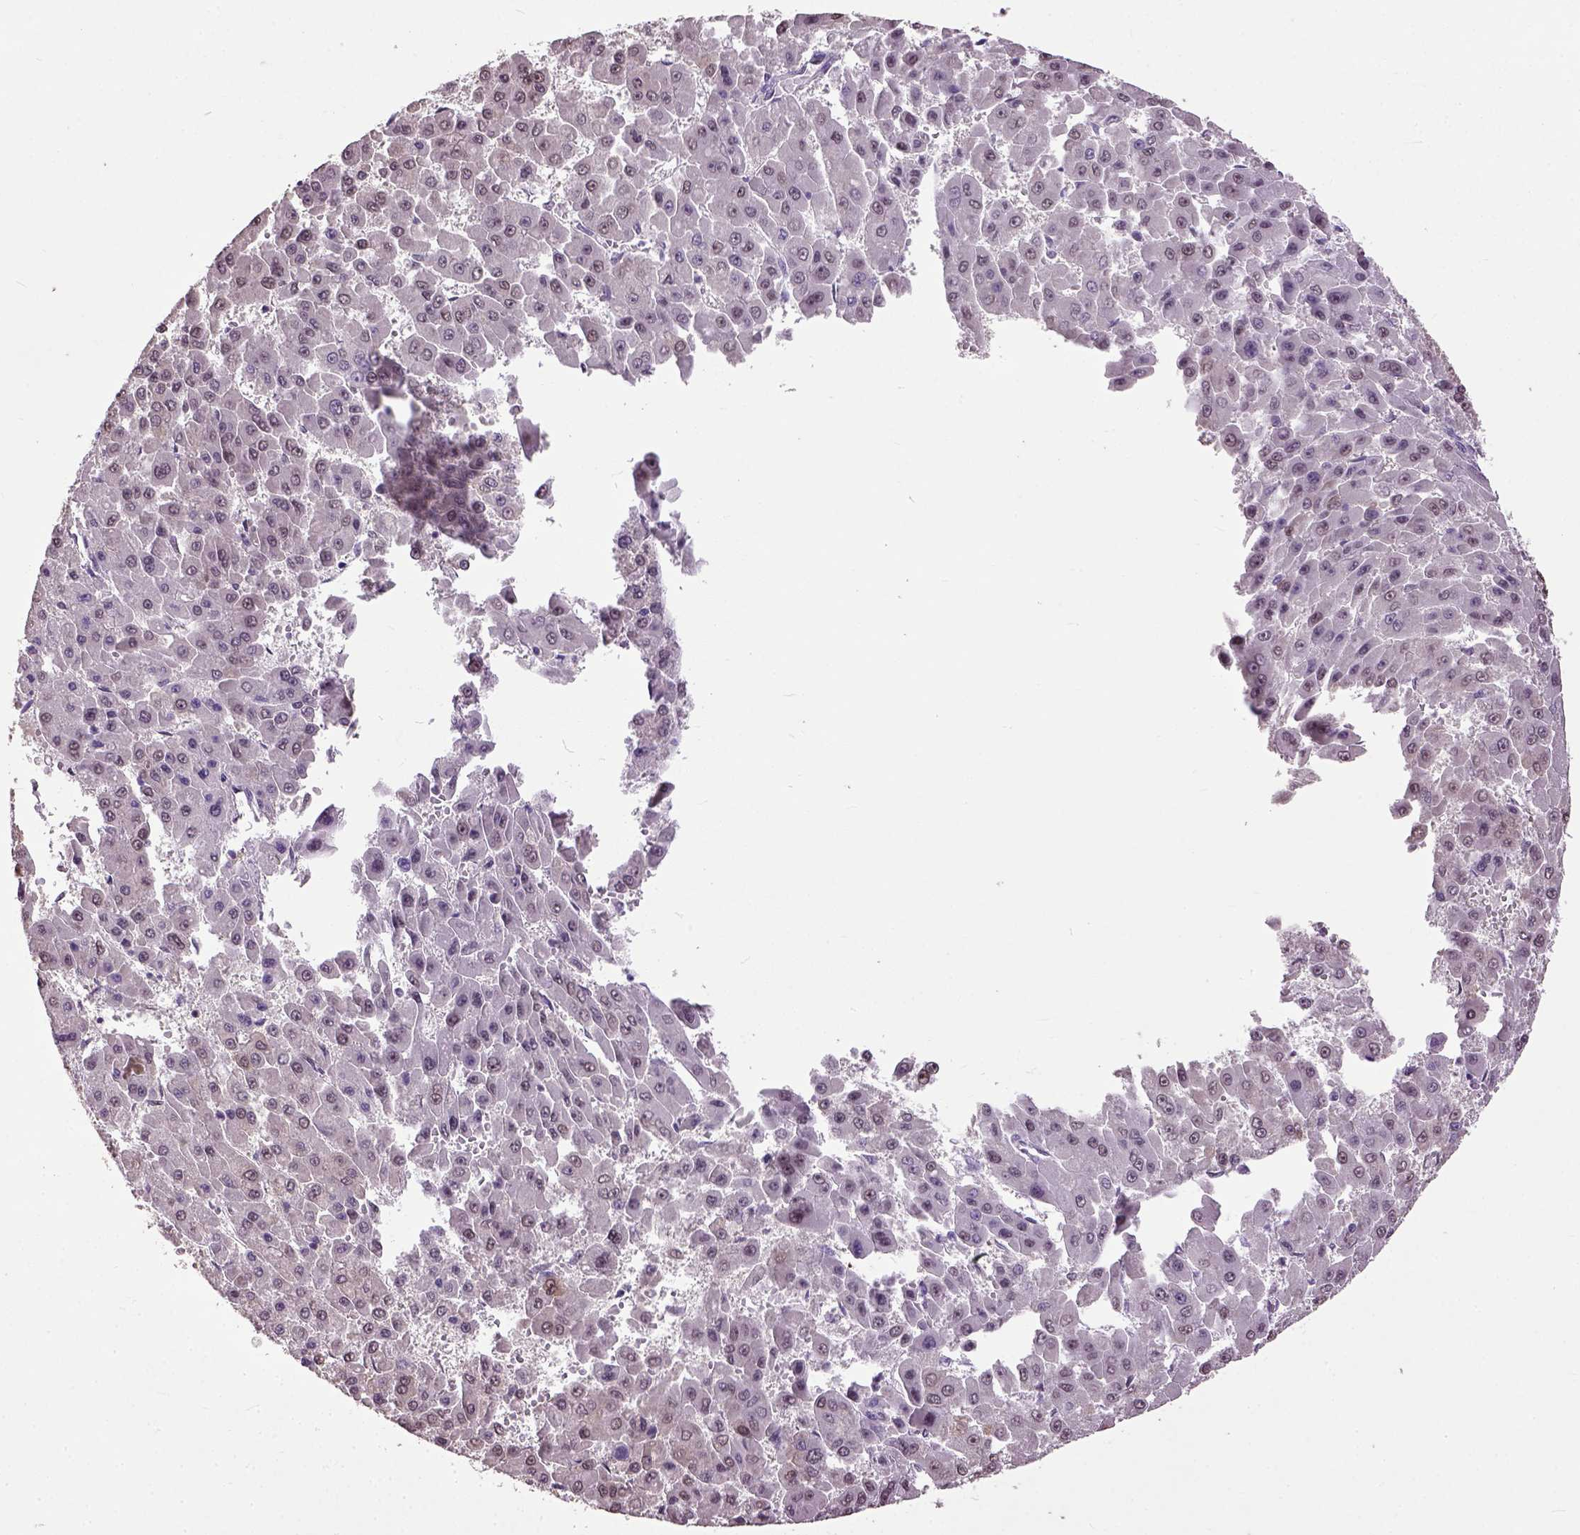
{"staining": {"intensity": "moderate", "quantity": "<25%", "location": "nuclear"}, "tissue": "liver cancer", "cell_type": "Tumor cells", "image_type": "cancer", "snomed": [{"axis": "morphology", "description": "Carcinoma, Hepatocellular, NOS"}, {"axis": "topography", "description": "Liver"}], "caption": "This micrograph shows immunohistochemistry staining of liver hepatocellular carcinoma, with low moderate nuclear expression in approximately <25% of tumor cells.", "gene": "UBA3", "patient": {"sex": "male", "age": 78}}